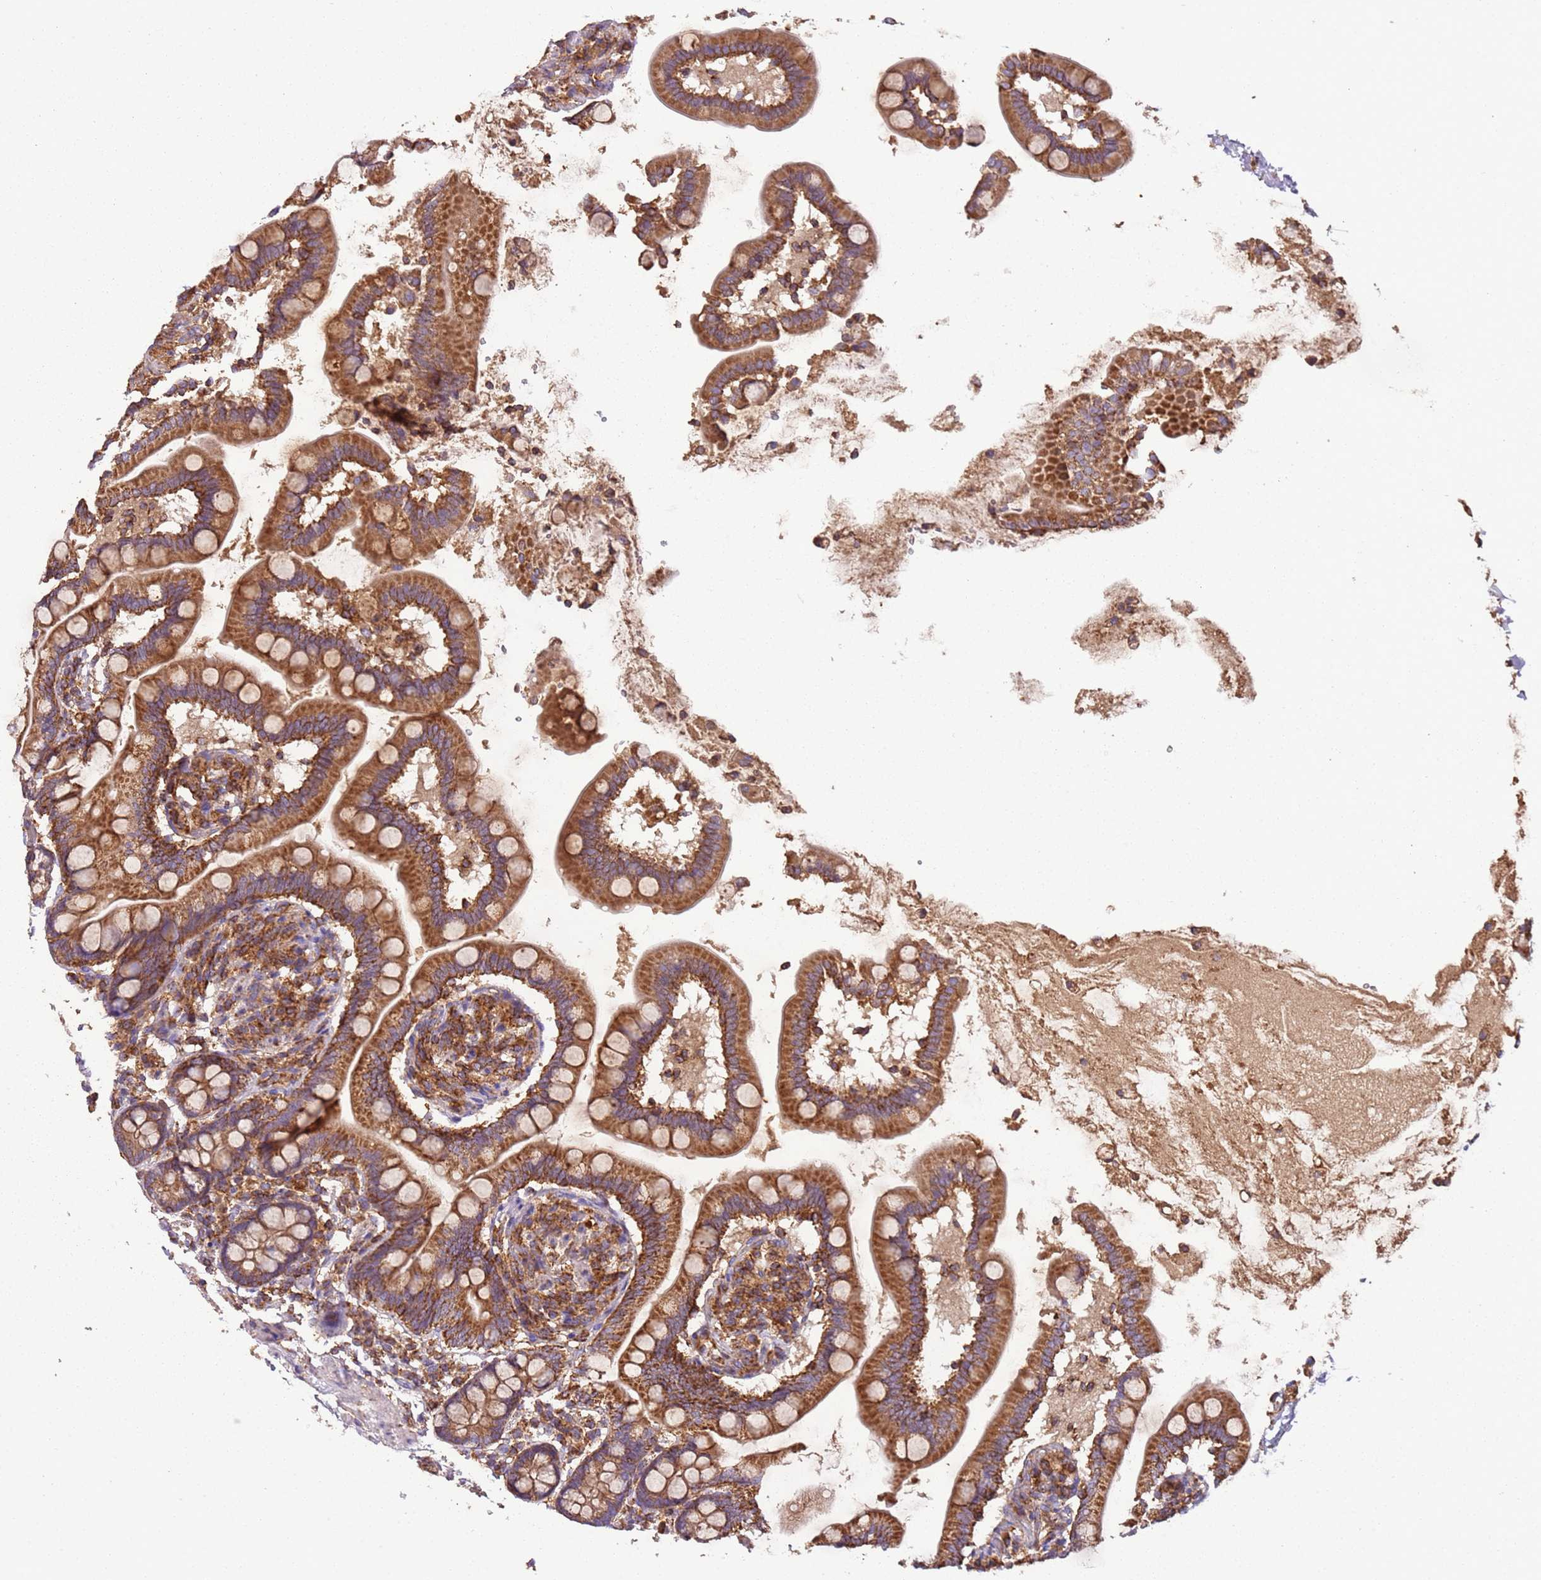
{"staining": {"intensity": "moderate", "quantity": ">75%", "location": "cytoplasmic/membranous"}, "tissue": "small intestine", "cell_type": "Glandular cells", "image_type": "normal", "snomed": [{"axis": "morphology", "description": "Normal tissue, NOS"}, {"axis": "topography", "description": "Small intestine"}], "caption": "Immunohistochemistry (IHC) (DAB) staining of unremarkable human small intestine demonstrates moderate cytoplasmic/membranous protein staining in about >75% of glandular cells.", "gene": "RMND5A", "patient": {"sex": "female", "age": 64}}